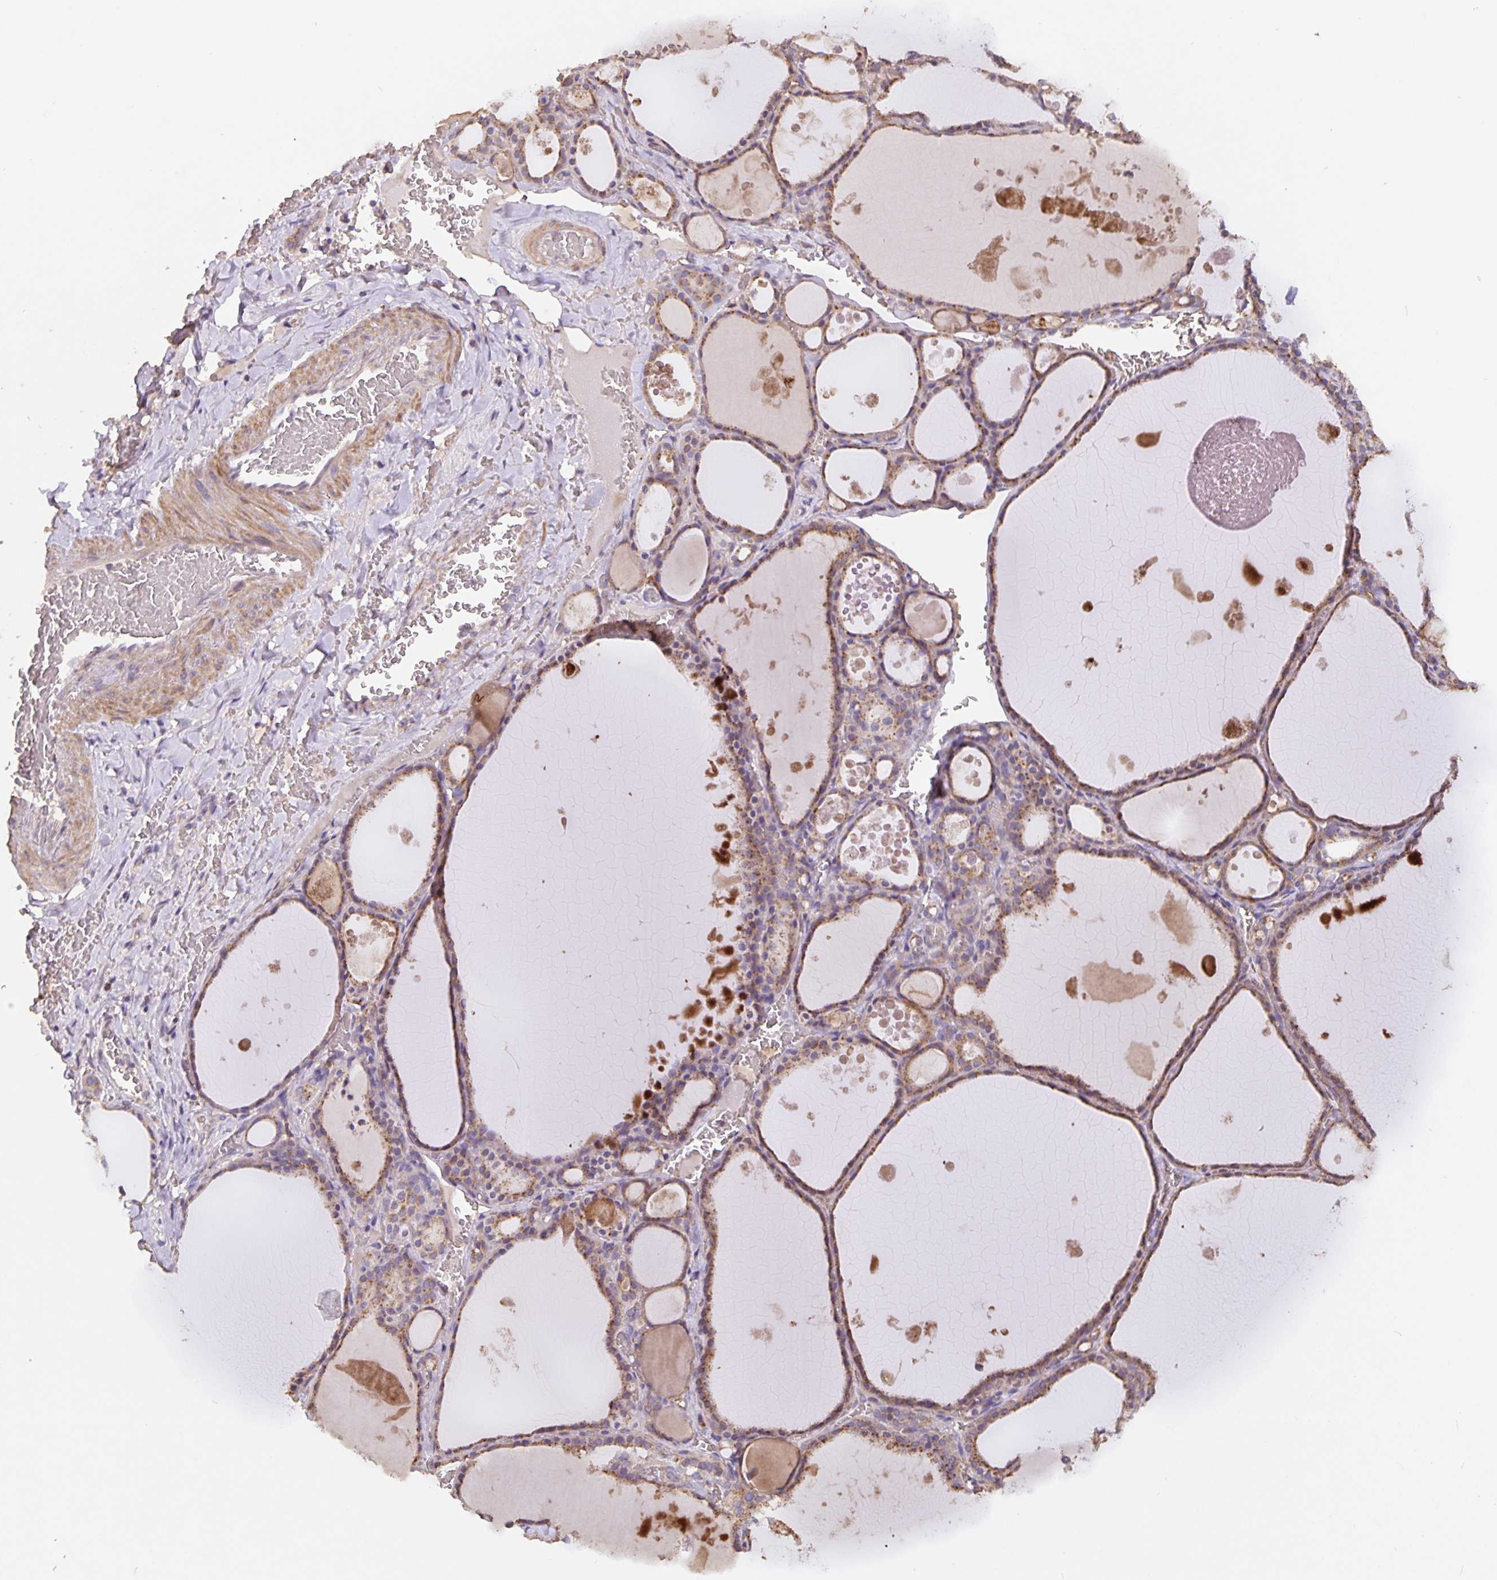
{"staining": {"intensity": "moderate", "quantity": ">75%", "location": "cytoplasmic/membranous"}, "tissue": "thyroid gland", "cell_type": "Glandular cells", "image_type": "normal", "snomed": [{"axis": "morphology", "description": "Normal tissue, NOS"}, {"axis": "topography", "description": "Thyroid gland"}], "caption": "Thyroid gland stained with IHC exhibits moderate cytoplasmic/membranous staining in about >75% of glandular cells.", "gene": "TMEM71", "patient": {"sex": "male", "age": 56}}